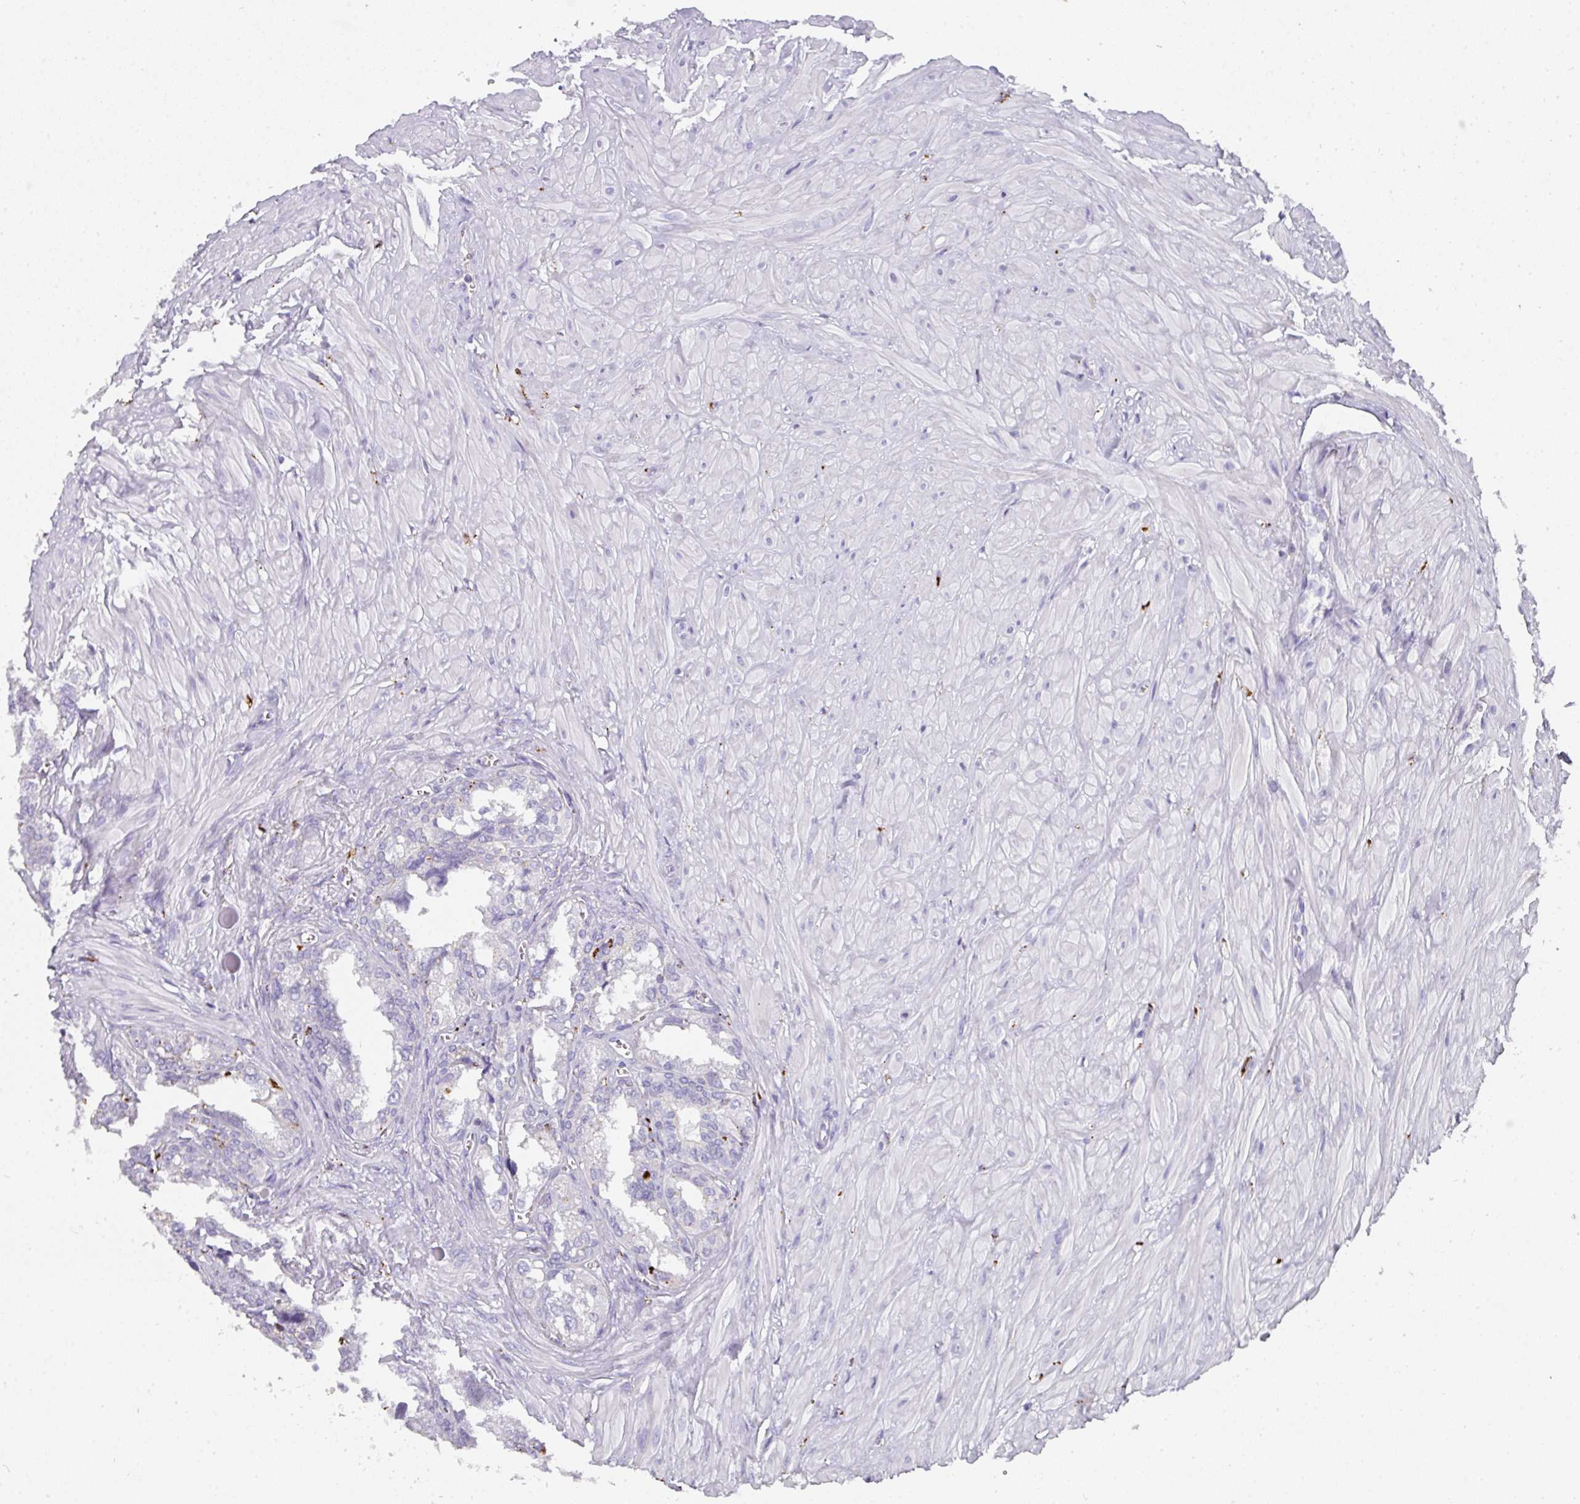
{"staining": {"intensity": "negative", "quantity": "none", "location": "none"}, "tissue": "seminal vesicle", "cell_type": "Glandular cells", "image_type": "normal", "snomed": [{"axis": "morphology", "description": "Normal tissue, NOS"}, {"axis": "topography", "description": "Seminal veicle"}], "caption": "High power microscopy image of an IHC histopathology image of normal seminal vesicle, revealing no significant staining in glandular cells. The staining is performed using DAB brown chromogen with nuclei counter-stained in using hematoxylin.", "gene": "MMACHC", "patient": {"sex": "male", "age": 67}}